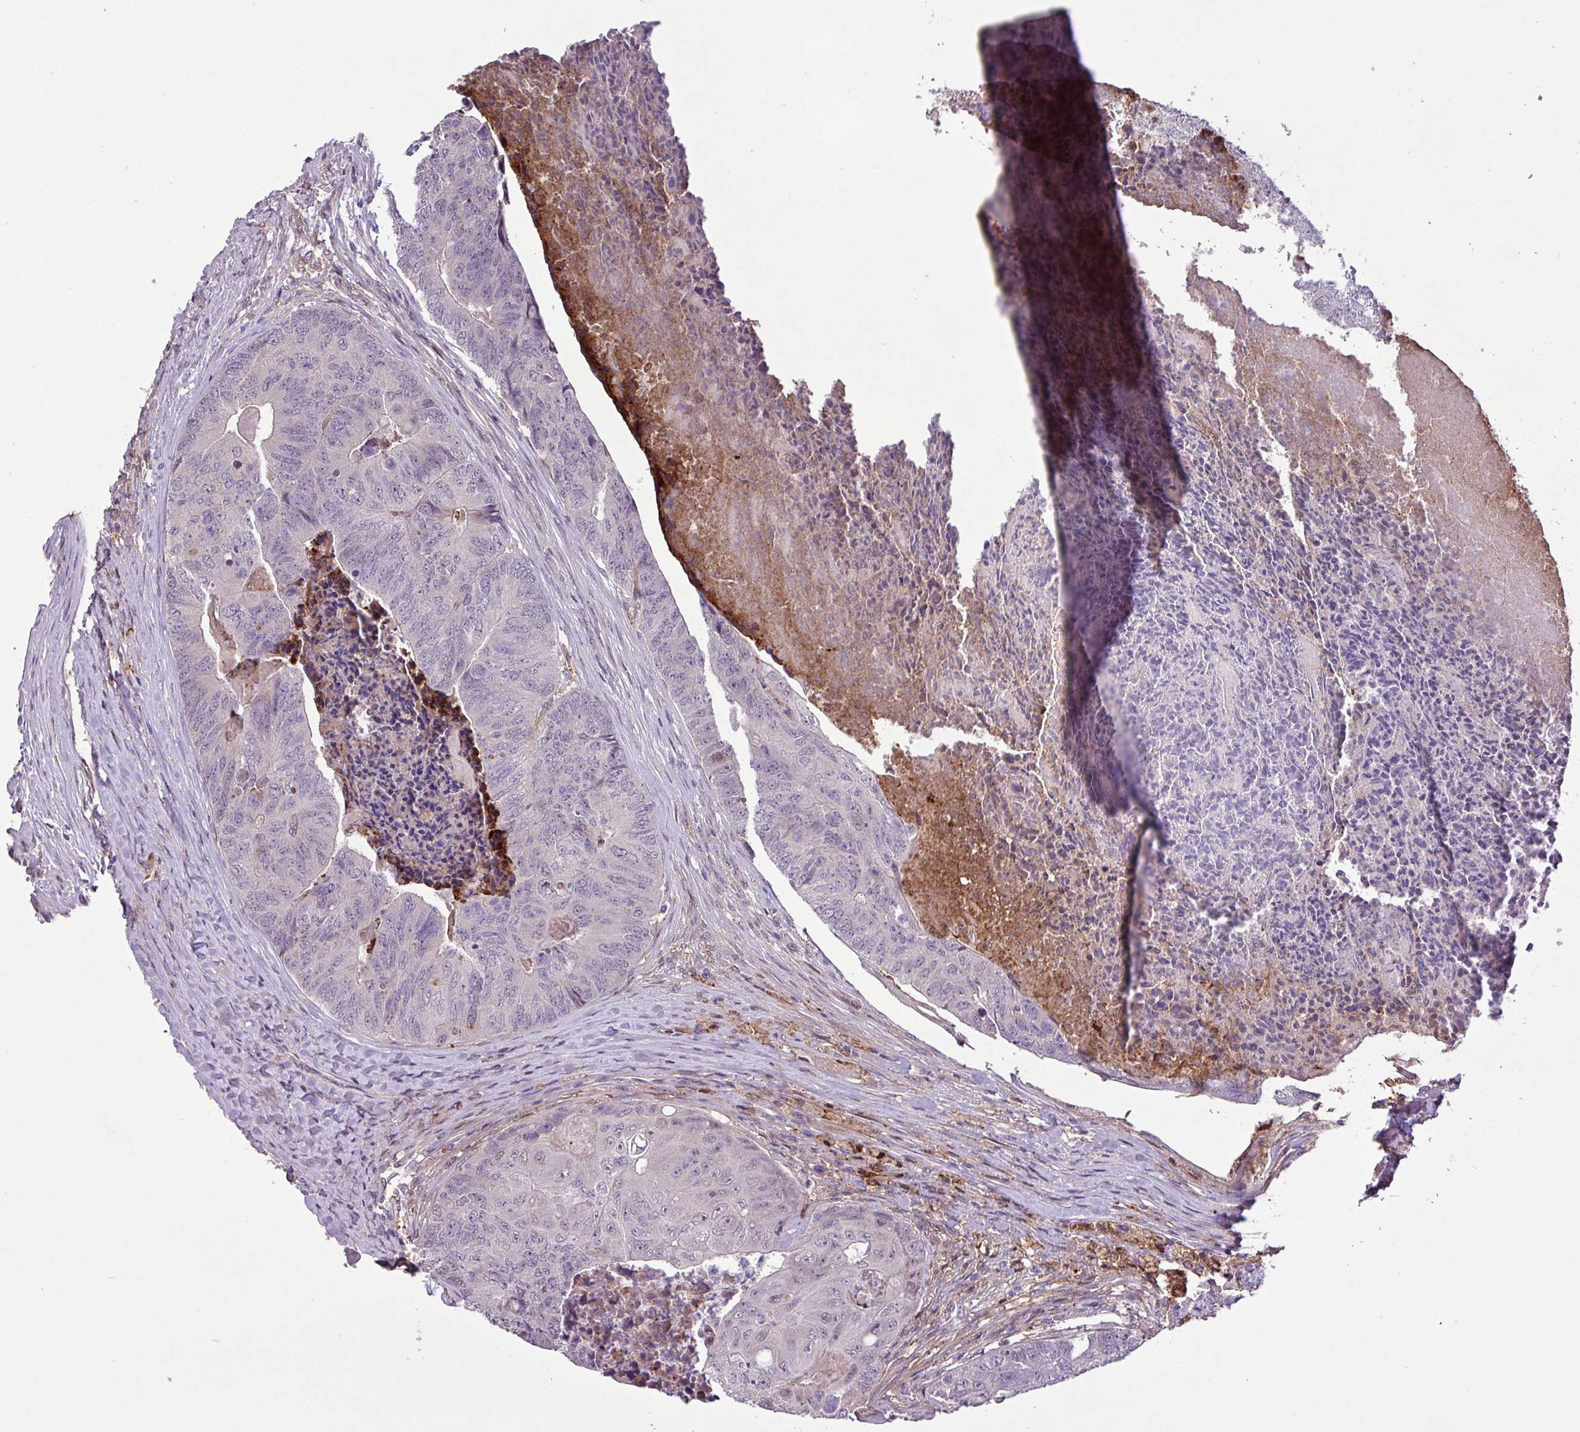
{"staining": {"intensity": "negative", "quantity": "none", "location": "none"}, "tissue": "colorectal cancer", "cell_type": "Tumor cells", "image_type": "cancer", "snomed": [{"axis": "morphology", "description": "Adenocarcinoma, NOS"}, {"axis": "topography", "description": "Colon"}], "caption": "This is an immunohistochemistry (IHC) photomicrograph of adenocarcinoma (colorectal). There is no expression in tumor cells.", "gene": "RPP25L", "patient": {"sex": "female", "age": 67}}